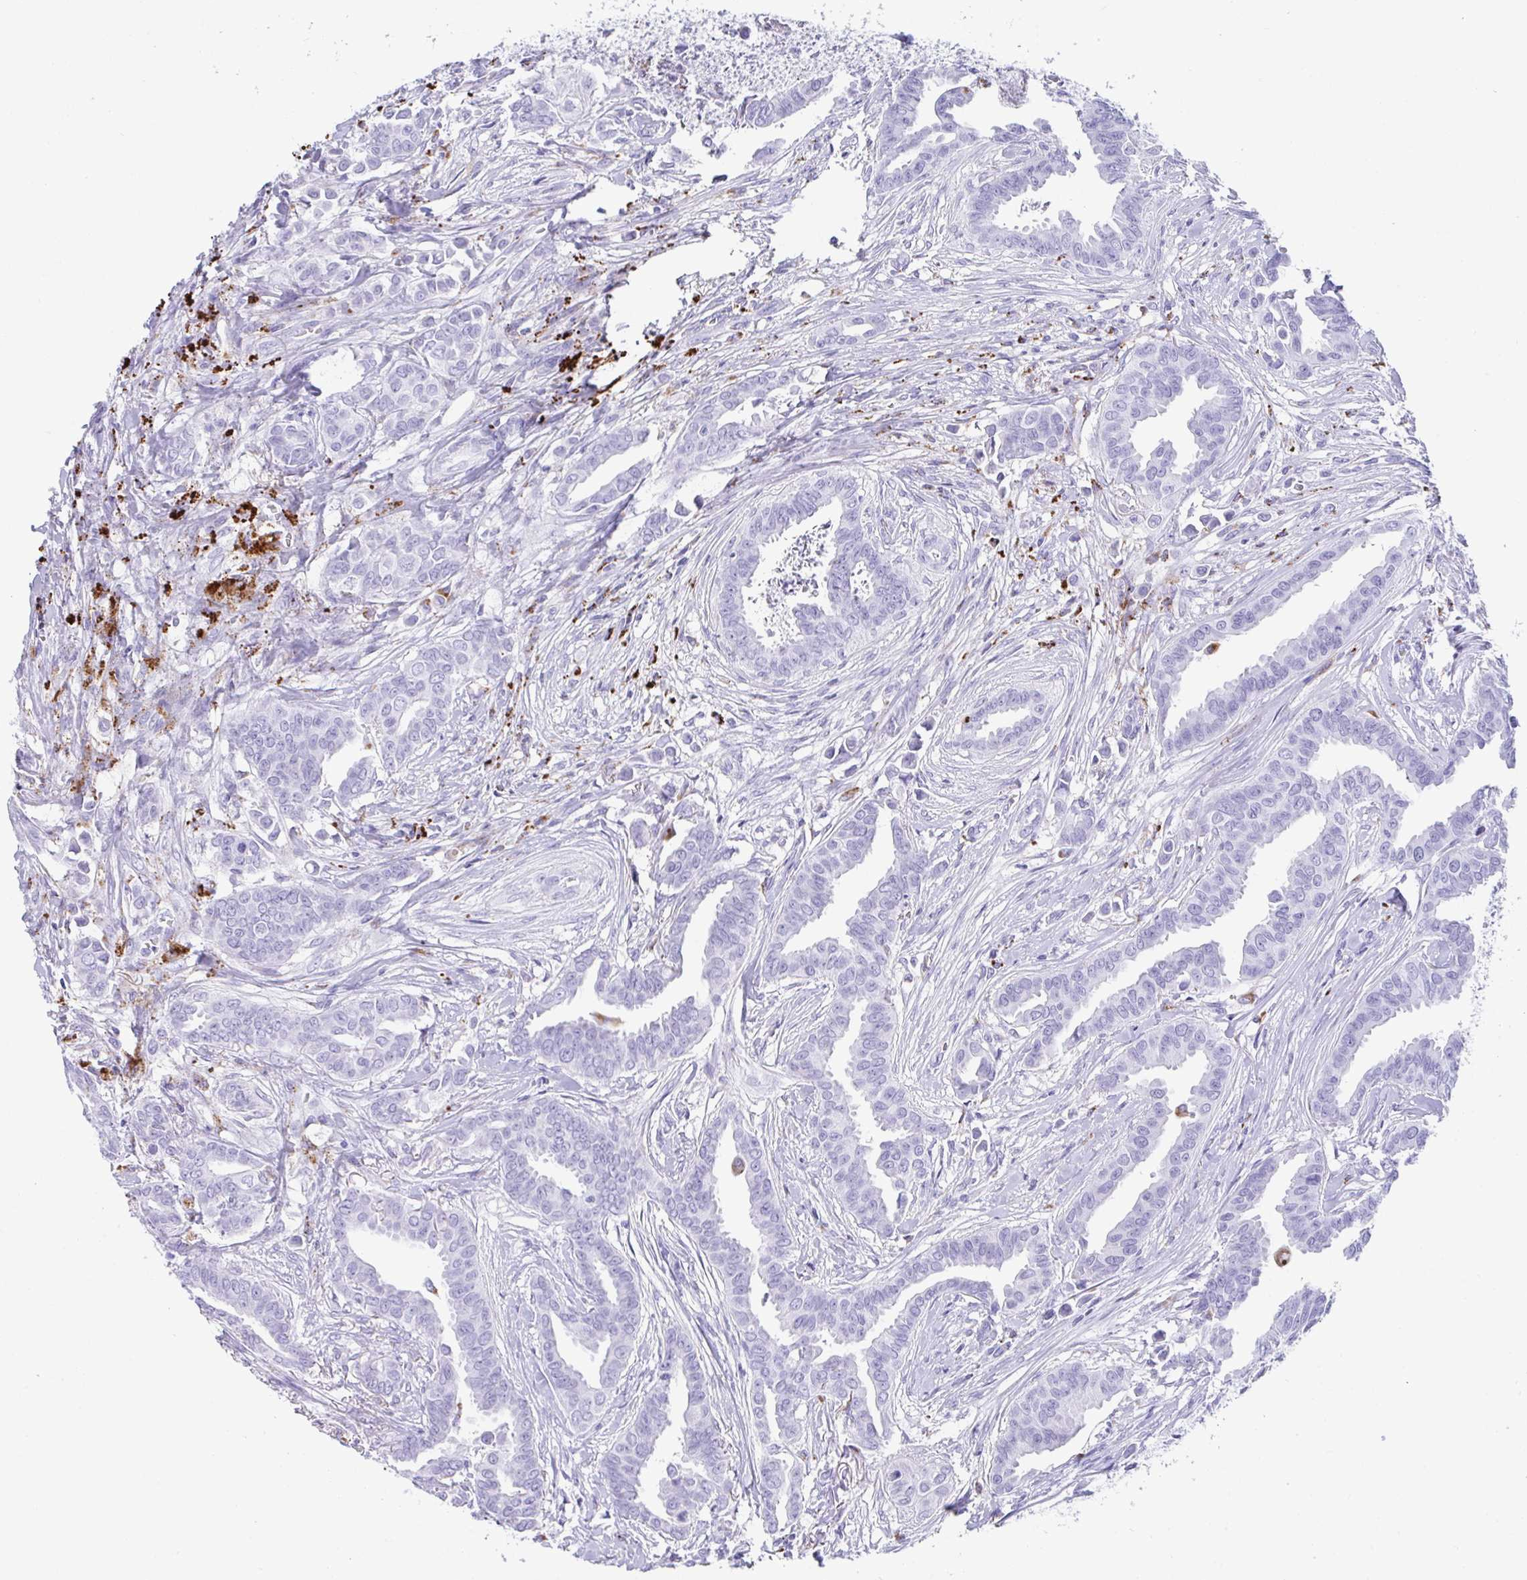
{"staining": {"intensity": "negative", "quantity": "none", "location": "none"}, "tissue": "breast cancer", "cell_type": "Tumor cells", "image_type": "cancer", "snomed": [{"axis": "morphology", "description": "Duct carcinoma"}, {"axis": "topography", "description": "Breast"}], "caption": "Immunohistochemical staining of breast cancer reveals no significant expression in tumor cells. (Brightfield microscopy of DAB (3,3'-diaminobenzidine) immunohistochemistry at high magnification).", "gene": "CPVL", "patient": {"sex": "female", "age": 45}}